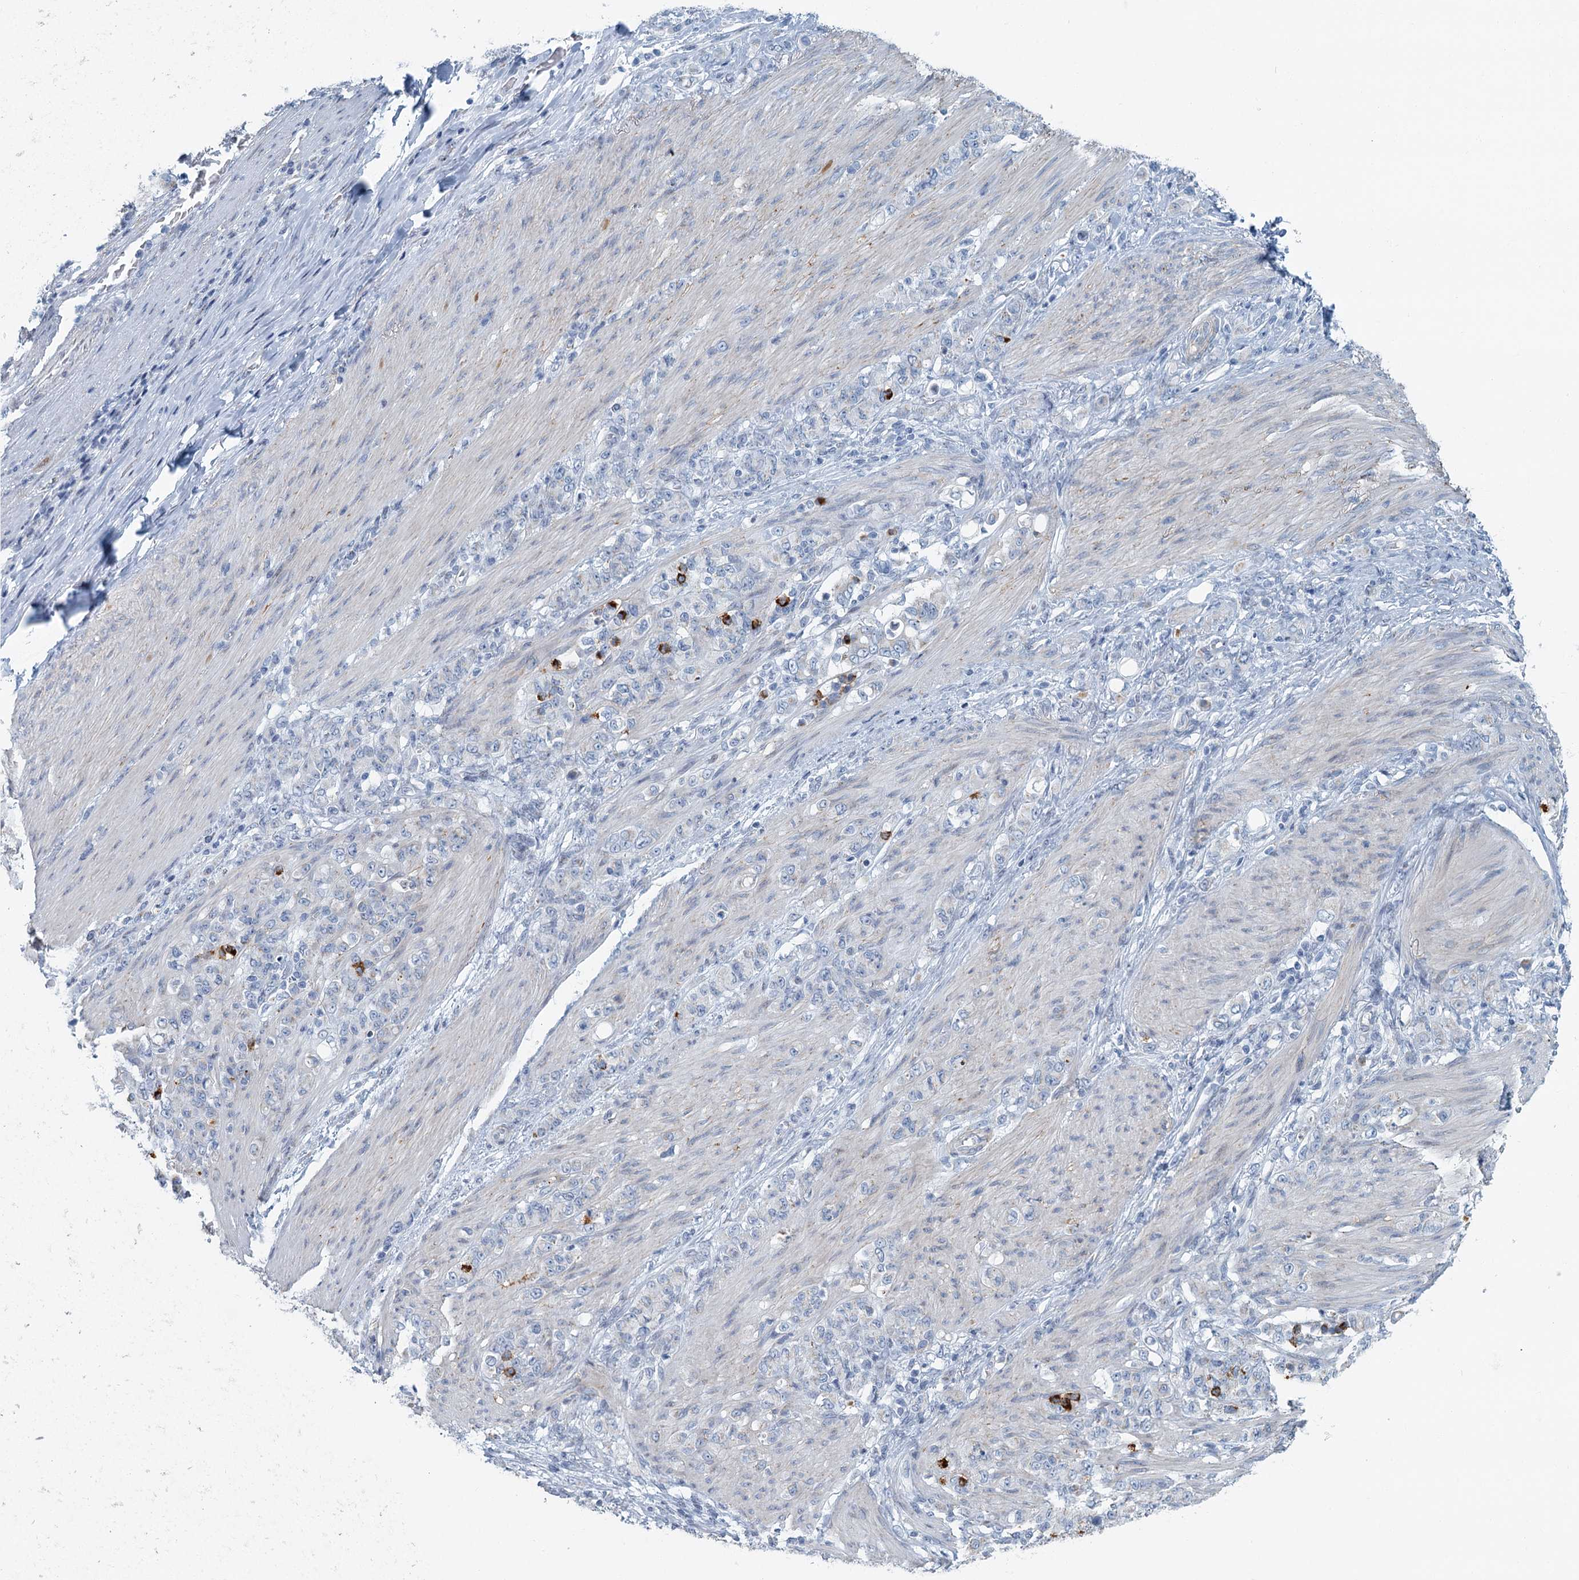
{"staining": {"intensity": "negative", "quantity": "none", "location": "none"}, "tissue": "stomach cancer", "cell_type": "Tumor cells", "image_type": "cancer", "snomed": [{"axis": "morphology", "description": "Adenocarcinoma, NOS"}, {"axis": "topography", "description": "Stomach"}], "caption": "Protein analysis of adenocarcinoma (stomach) shows no significant staining in tumor cells. The staining was performed using DAB to visualize the protein expression in brown, while the nuclei were stained in blue with hematoxylin (Magnification: 20x).", "gene": "ZNF527", "patient": {"sex": "female", "age": 79}}